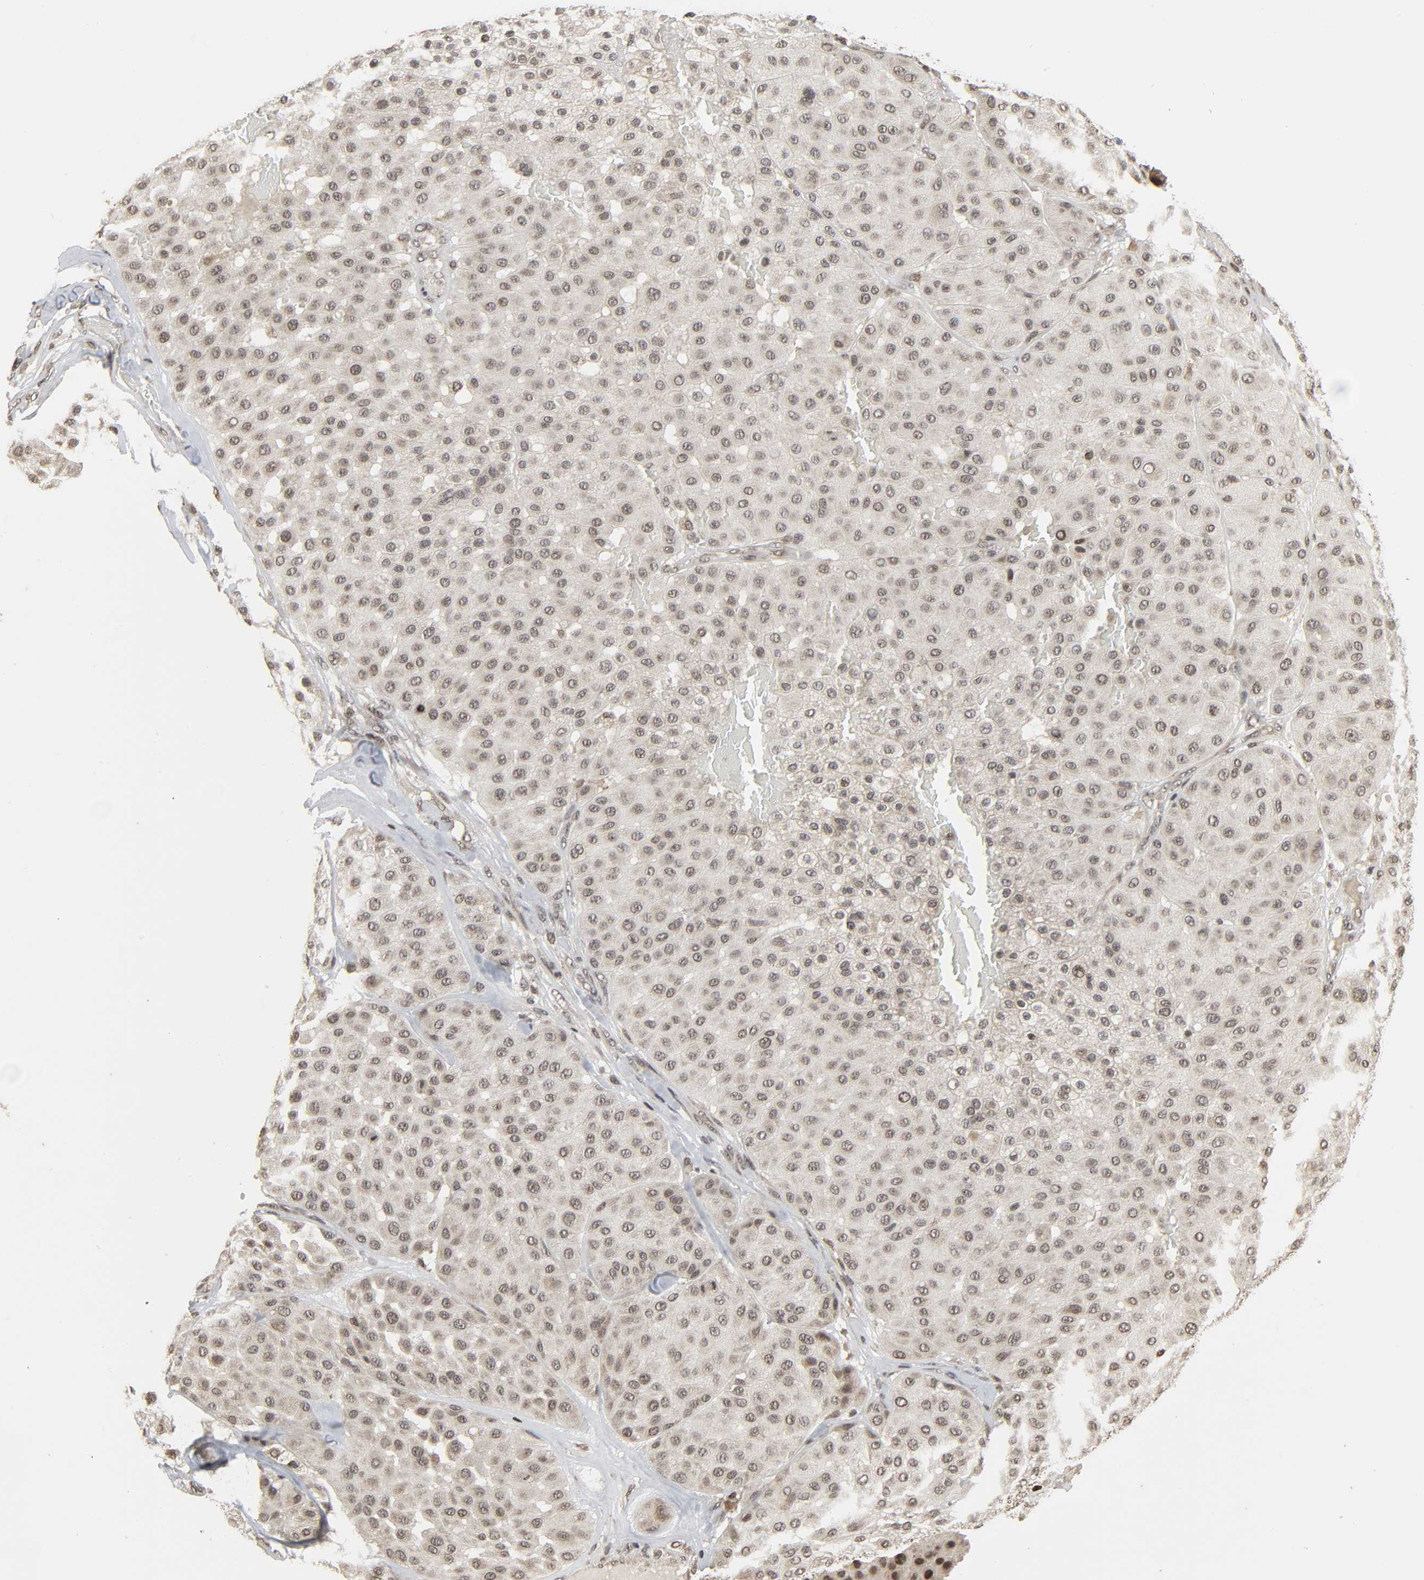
{"staining": {"intensity": "moderate", "quantity": "<25%", "location": "nuclear"}, "tissue": "melanoma", "cell_type": "Tumor cells", "image_type": "cancer", "snomed": [{"axis": "morphology", "description": "Normal tissue, NOS"}, {"axis": "morphology", "description": "Malignant melanoma, Metastatic site"}, {"axis": "topography", "description": "Skin"}], "caption": "Immunohistochemistry of human melanoma exhibits low levels of moderate nuclear expression in about <25% of tumor cells.", "gene": "XRCC1", "patient": {"sex": "male", "age": 41}}